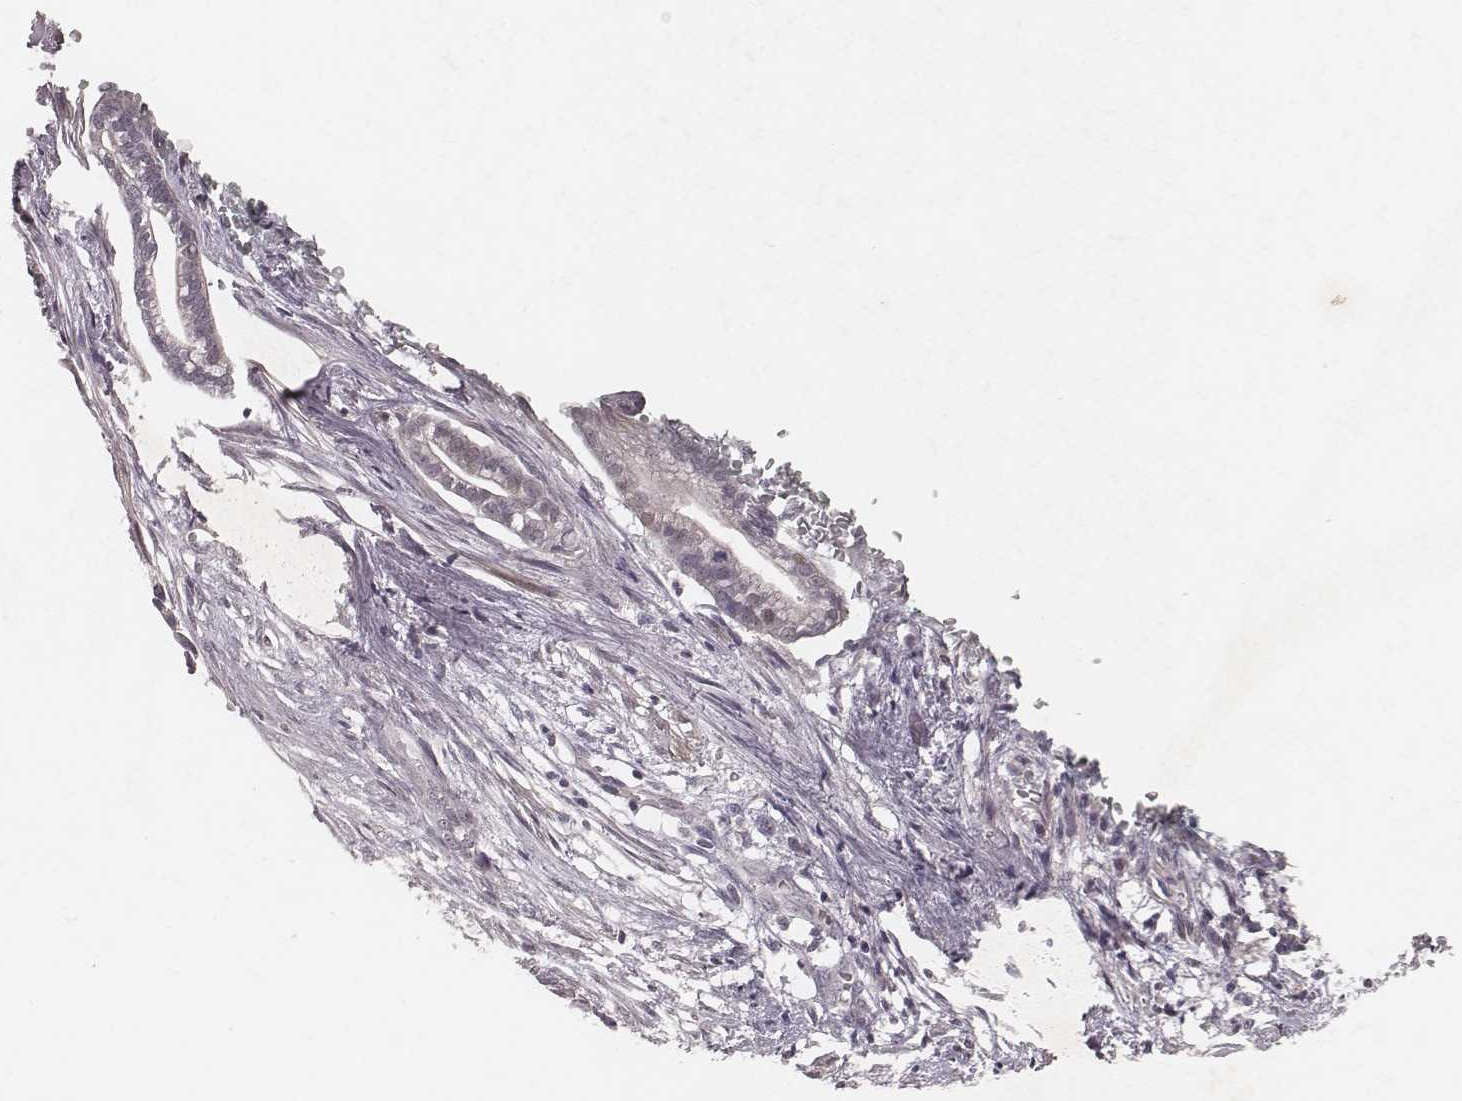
{"staining": {"intensity": "negative", "quantity": "none", "location": "none"}, "tissue": "cervical cancer", "cell_type": "Tumor cells", "image_type": "cancer", "snomed": [{"axis": "morphology", "description": "Adenocarcinoma, NOS"}, {"axis": "topography", "description": "Cervix"}], "caption": "Photomicrograph shows no significant protein staining in tumor cells of cervical cancer.", "gene": "FAM13B", "patient": {"sex": "female", "age": 62}}